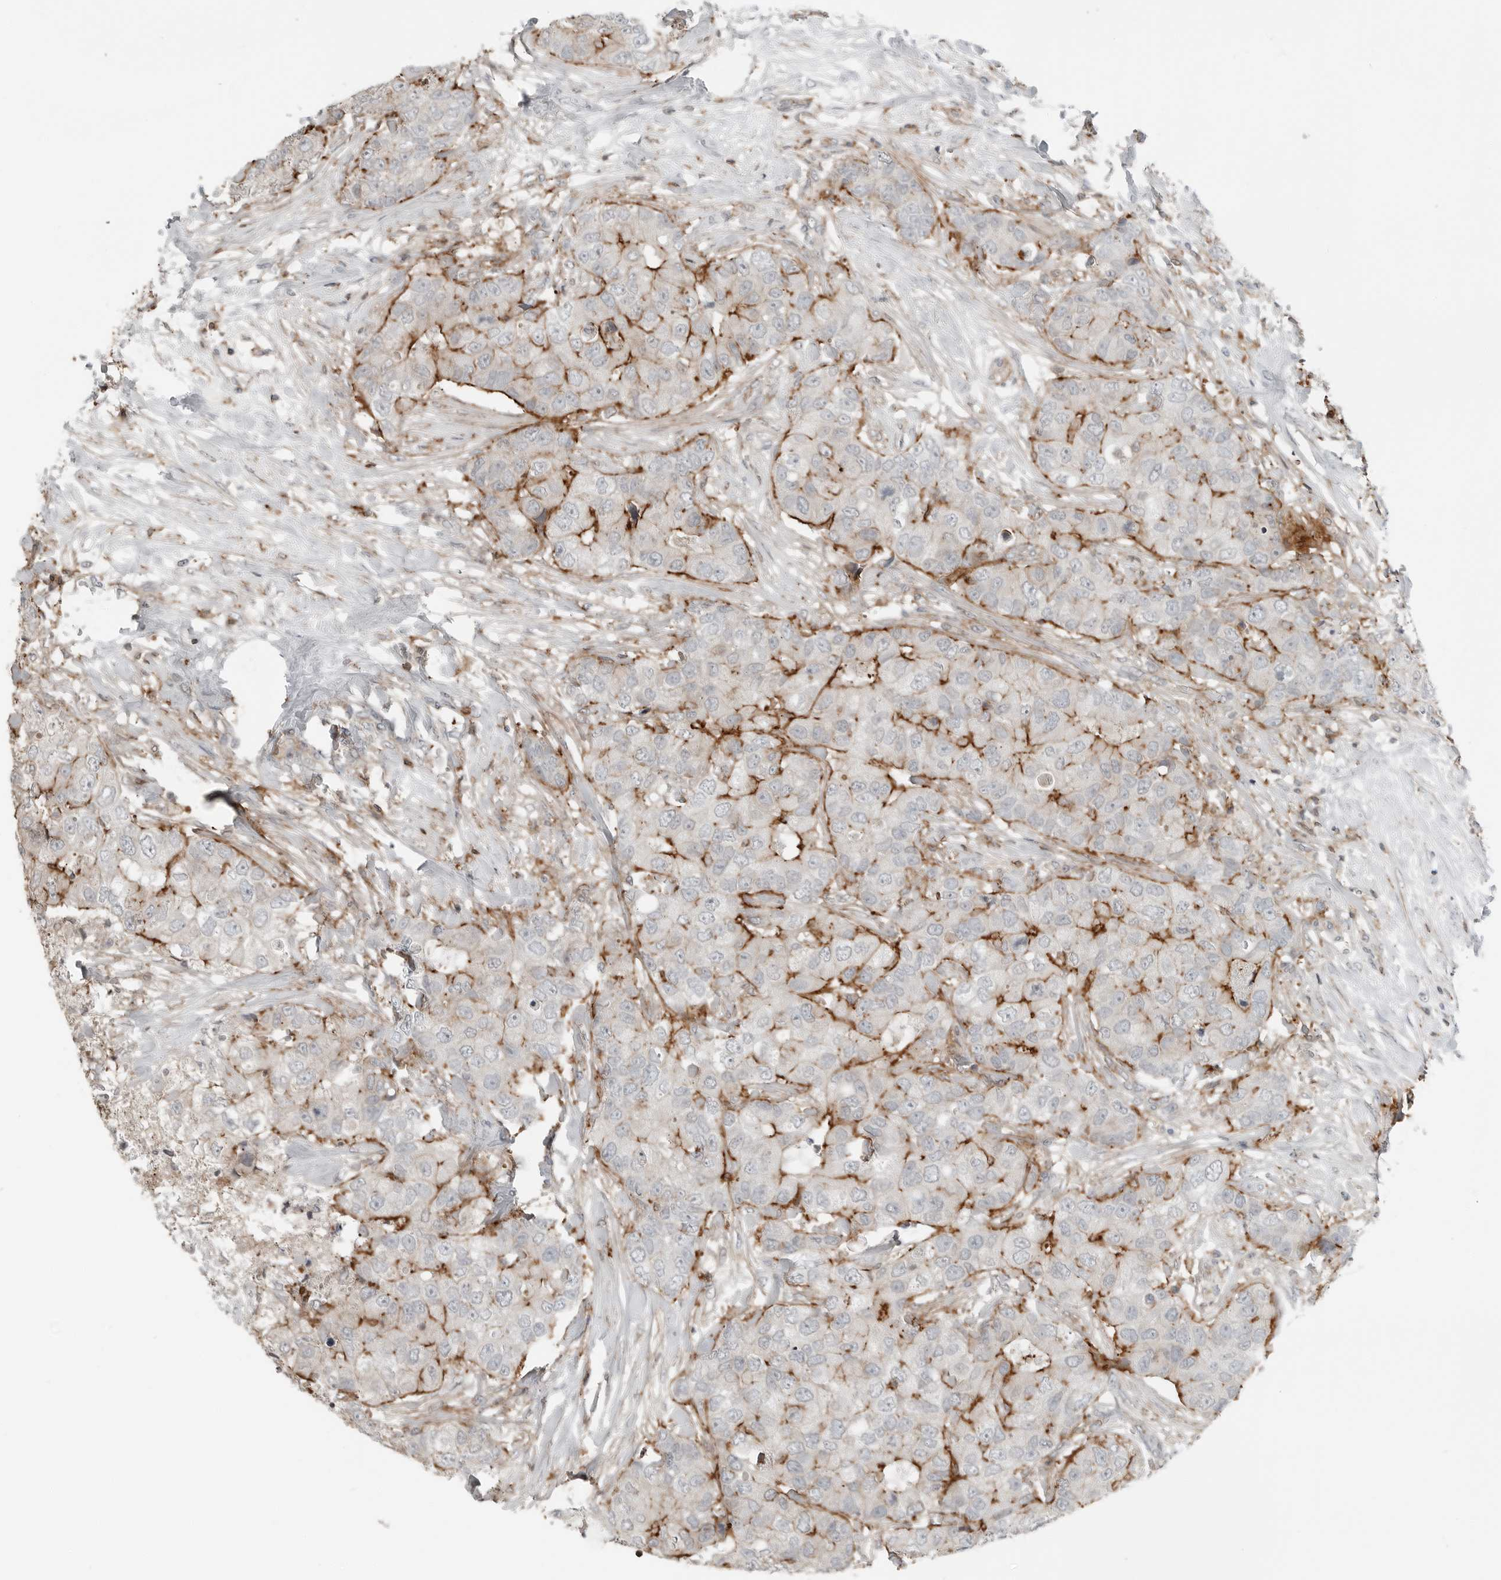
{"staining": {"intensity": "strong", "quantity": "25%-75%", "location": "cytoplasmic/membranous"}, "tissue": "breast cancer", "cell_type": "Tumor cells", "image_type": "cancer", "snomed": [{"axis": "morphology", "description": "Duct carcinoma"}, {"axis": "topography", "description": "Breast"}], "caption": "An immunohistochemistry image of neoplastic tissue is shown. Protein staining in brown highlights strong cytoplasmic/membranous positivity in intraductal carcinoma (breast) within tumor cells.", "gene": "LEFTY2", "patient": {"sex": "female", "age": 62}}